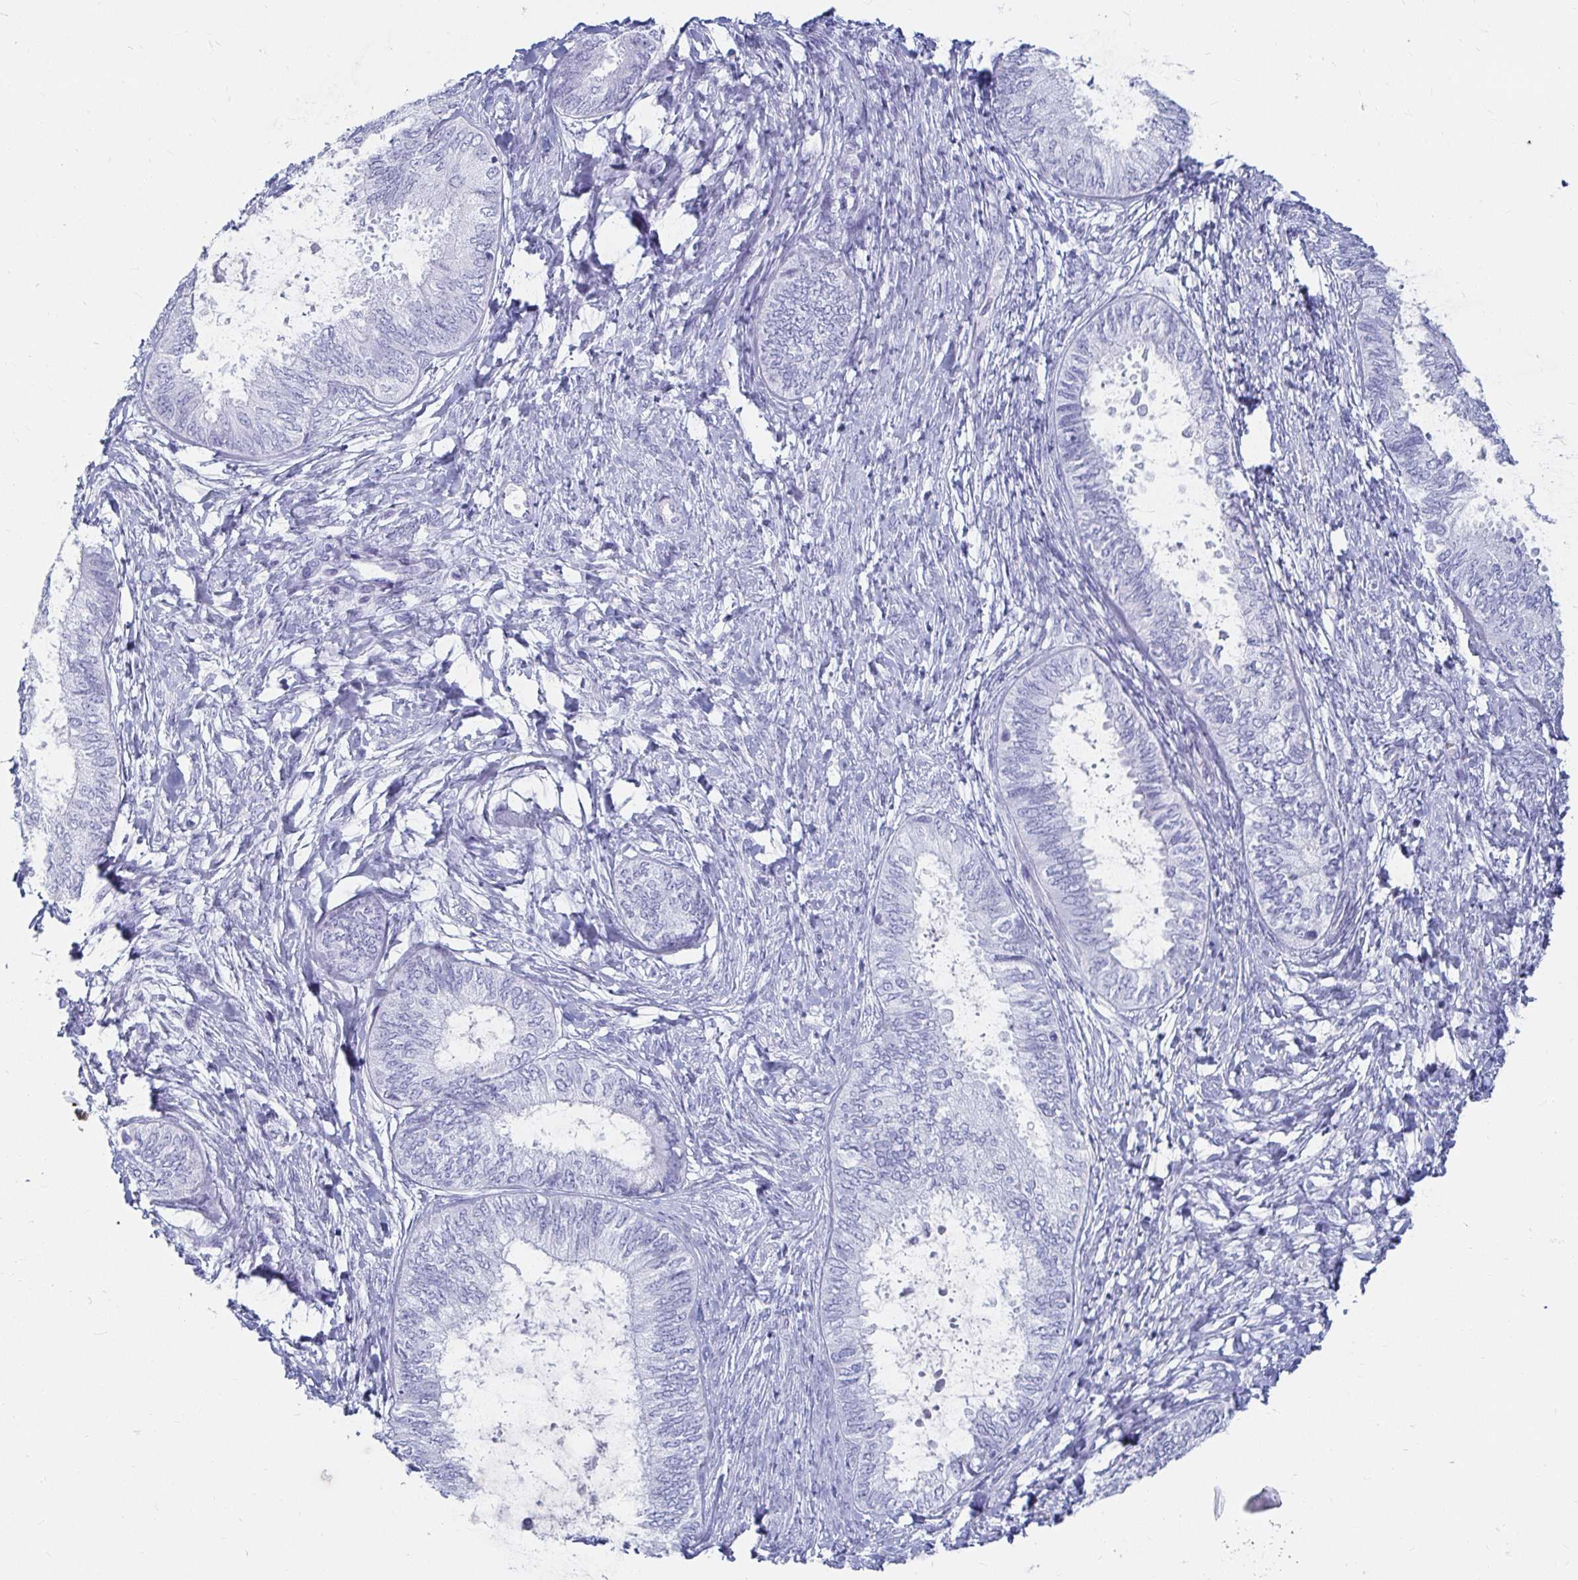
{"staining": {"intensity": "negative", "quantity": "none", "location": "none"}, "tissue": "ovarian cancer", "cell_type": "Tumor cells", "image_type": "cancer", "snomed": [{"axis": "morphology", "description": "Carcinoma, endometroid"}, {"axis": "topography", "description": "Ovary"}], "caption": "This is a photomicrograph of immunohistochemistry (IHC) staining of endometroid carcinoma (ovarian), which shows no positivity in tumor cells. (DAB IHC visualized using brightfield microscopy, high magnification).", "gene": "CA9", "patient": {"sex": "female", "age": 70}}